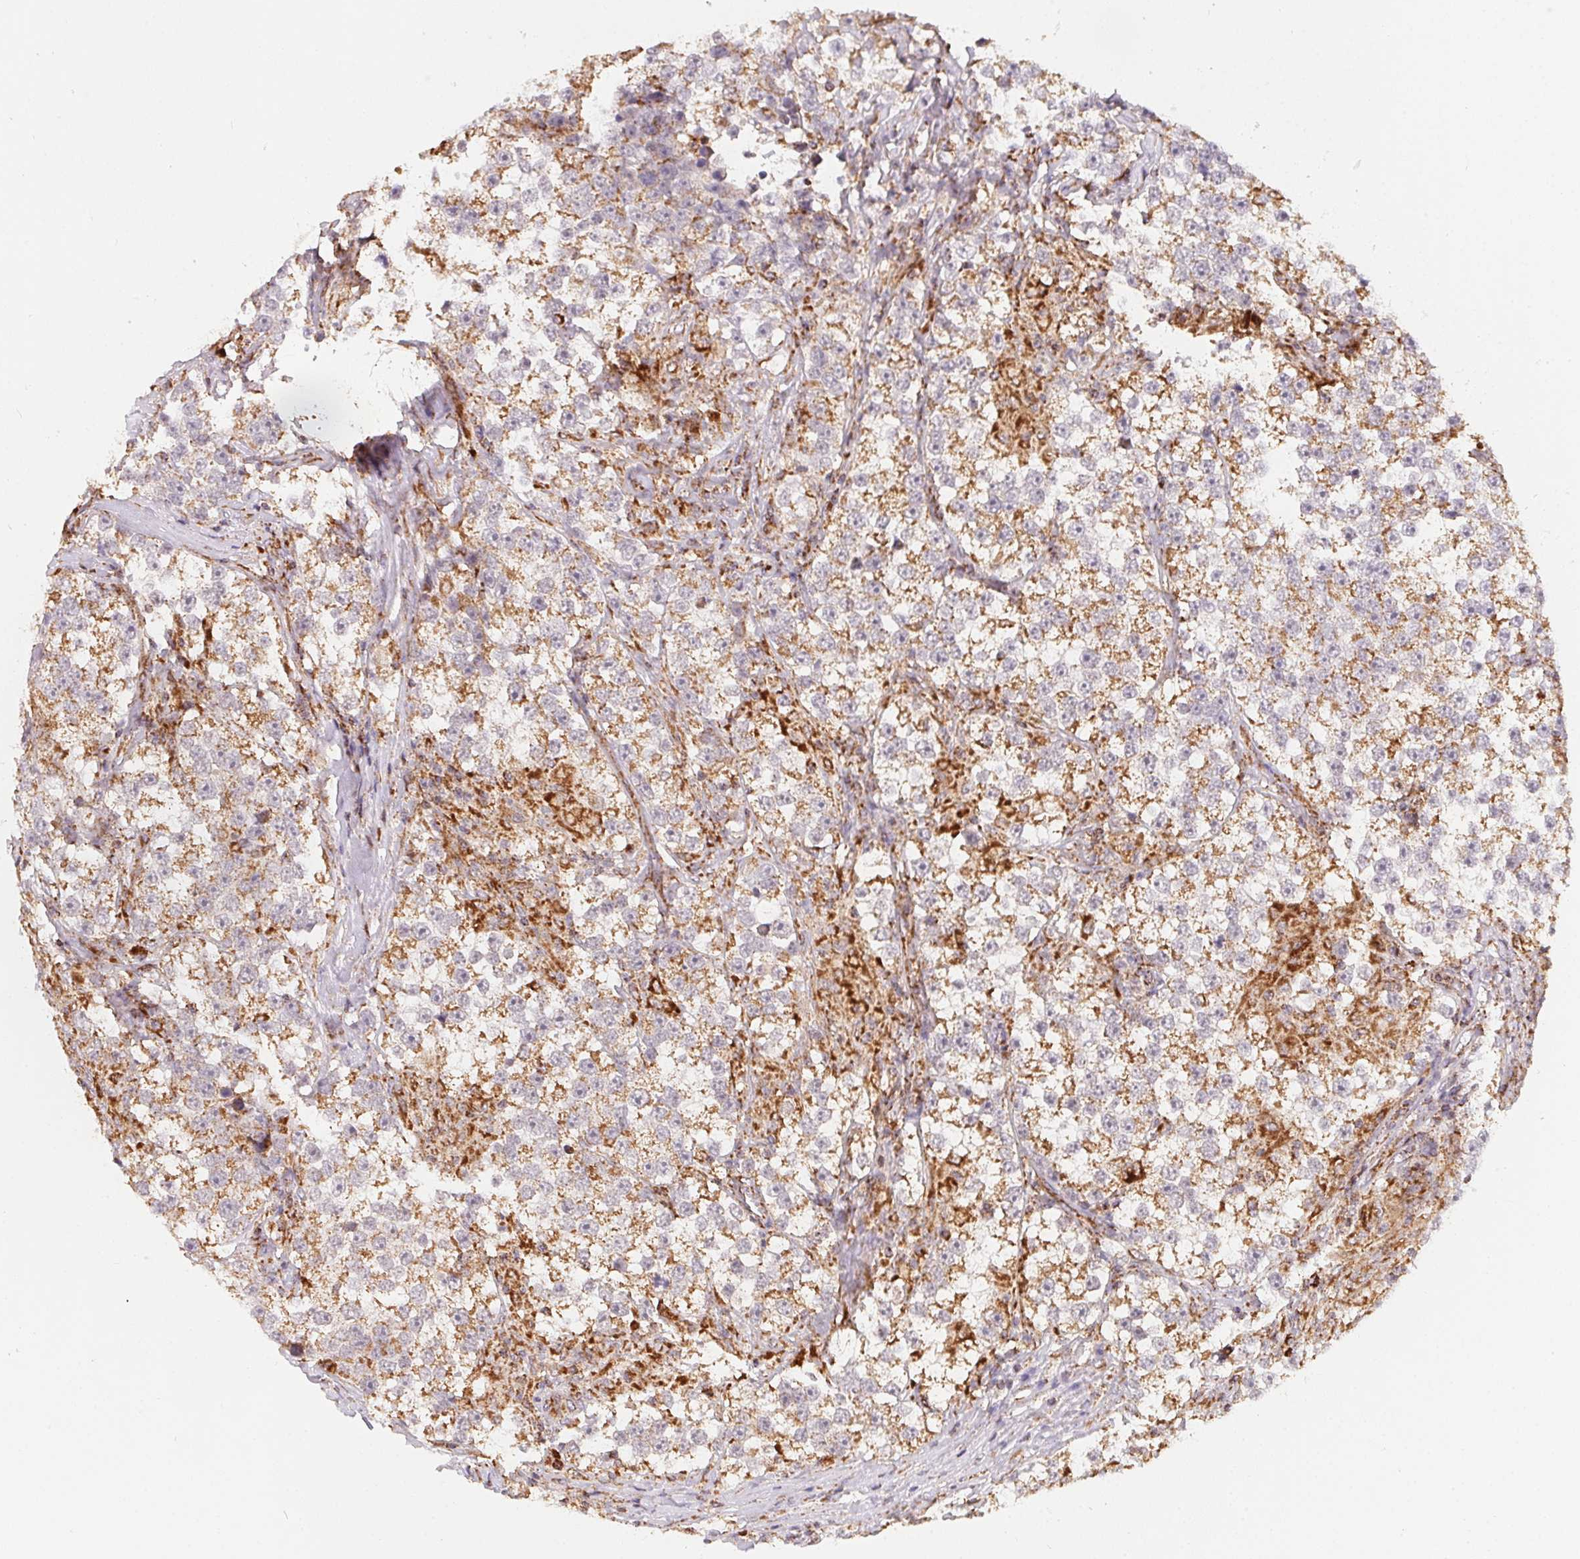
{"staining": {"intensity": "weak", "quantity": "25%-75%", "location": "cytoplasmic/membranous"}, "tissue": "testis cancer", "cell_type": "Tumor cells", "image_type": "cancer", "snomed": [{"axis": "morphology", "description": "Seminoma, NOS"}, {"axis": "topography", "description": "Testis"}], "caption": "Weak cytoplasmic/membranous protein staining is appreciated in about 25%-75% of tumor cells in testis cancer (seminoma). Using DAB (3,3'-diaminobenzidine) (brown) and hematoxylin (blue) stains, captured at high magnification using brightfield microscopy.", "gene": "NDUFS6", "patient": {"sex": "male", "age": 46}}